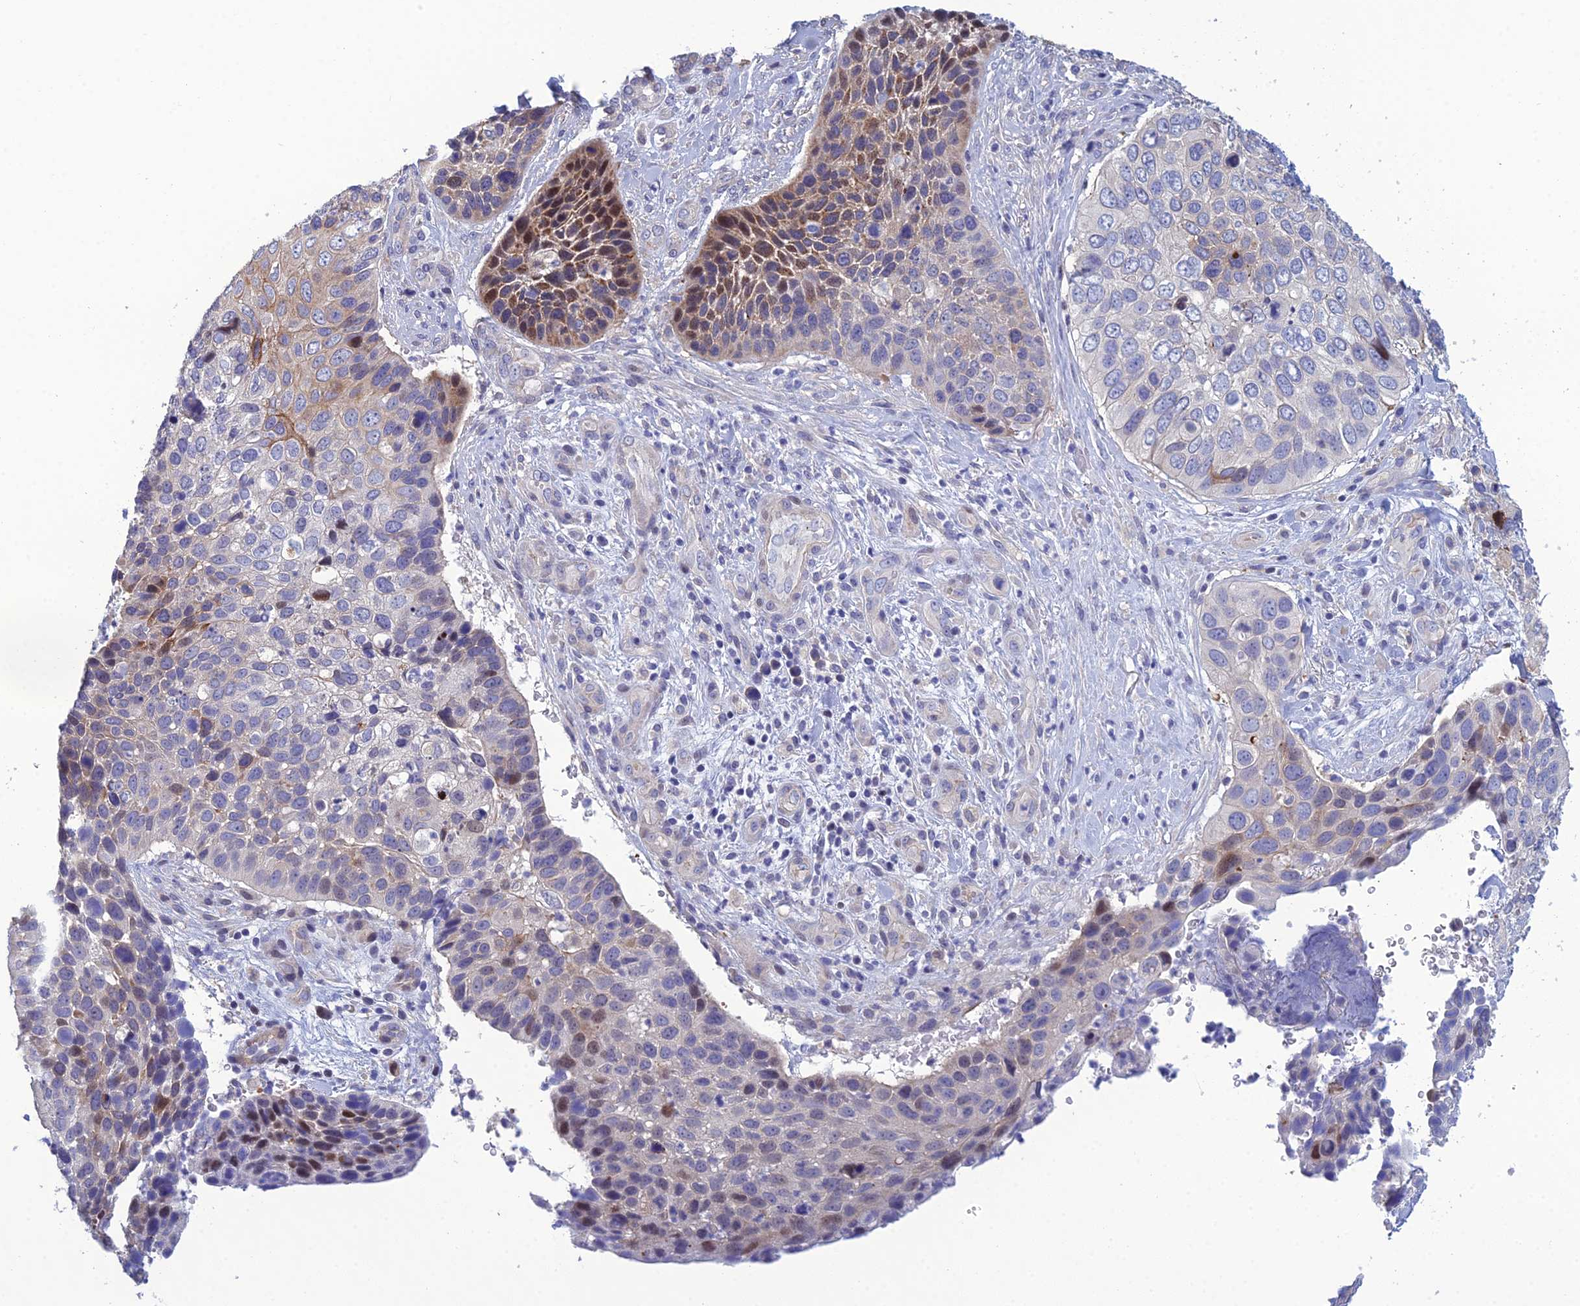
{"staining": {"intensity": "moderate", "quantity": "<25%", "location": "cytoplasmic/membranous"}, "tissue": "skin cancer", "cell_type": "Tumor cells", "image_type": "cancer", "snomed": [{"axis": "morphology", "description": "Basal cell carcinoma"}, {"axis": "topography", "description": "Skin"}], "caption": "This image exhibits basal cell carcinoma (skin) stained with IHC to label a protein in brown. The cytoplasmic/membranous of tumor cells show moderate positivity for the protein. Nuclei are counter-stained blue.", "gene": "LZTS2", "patient": {"sex": "female", "age": 74}}